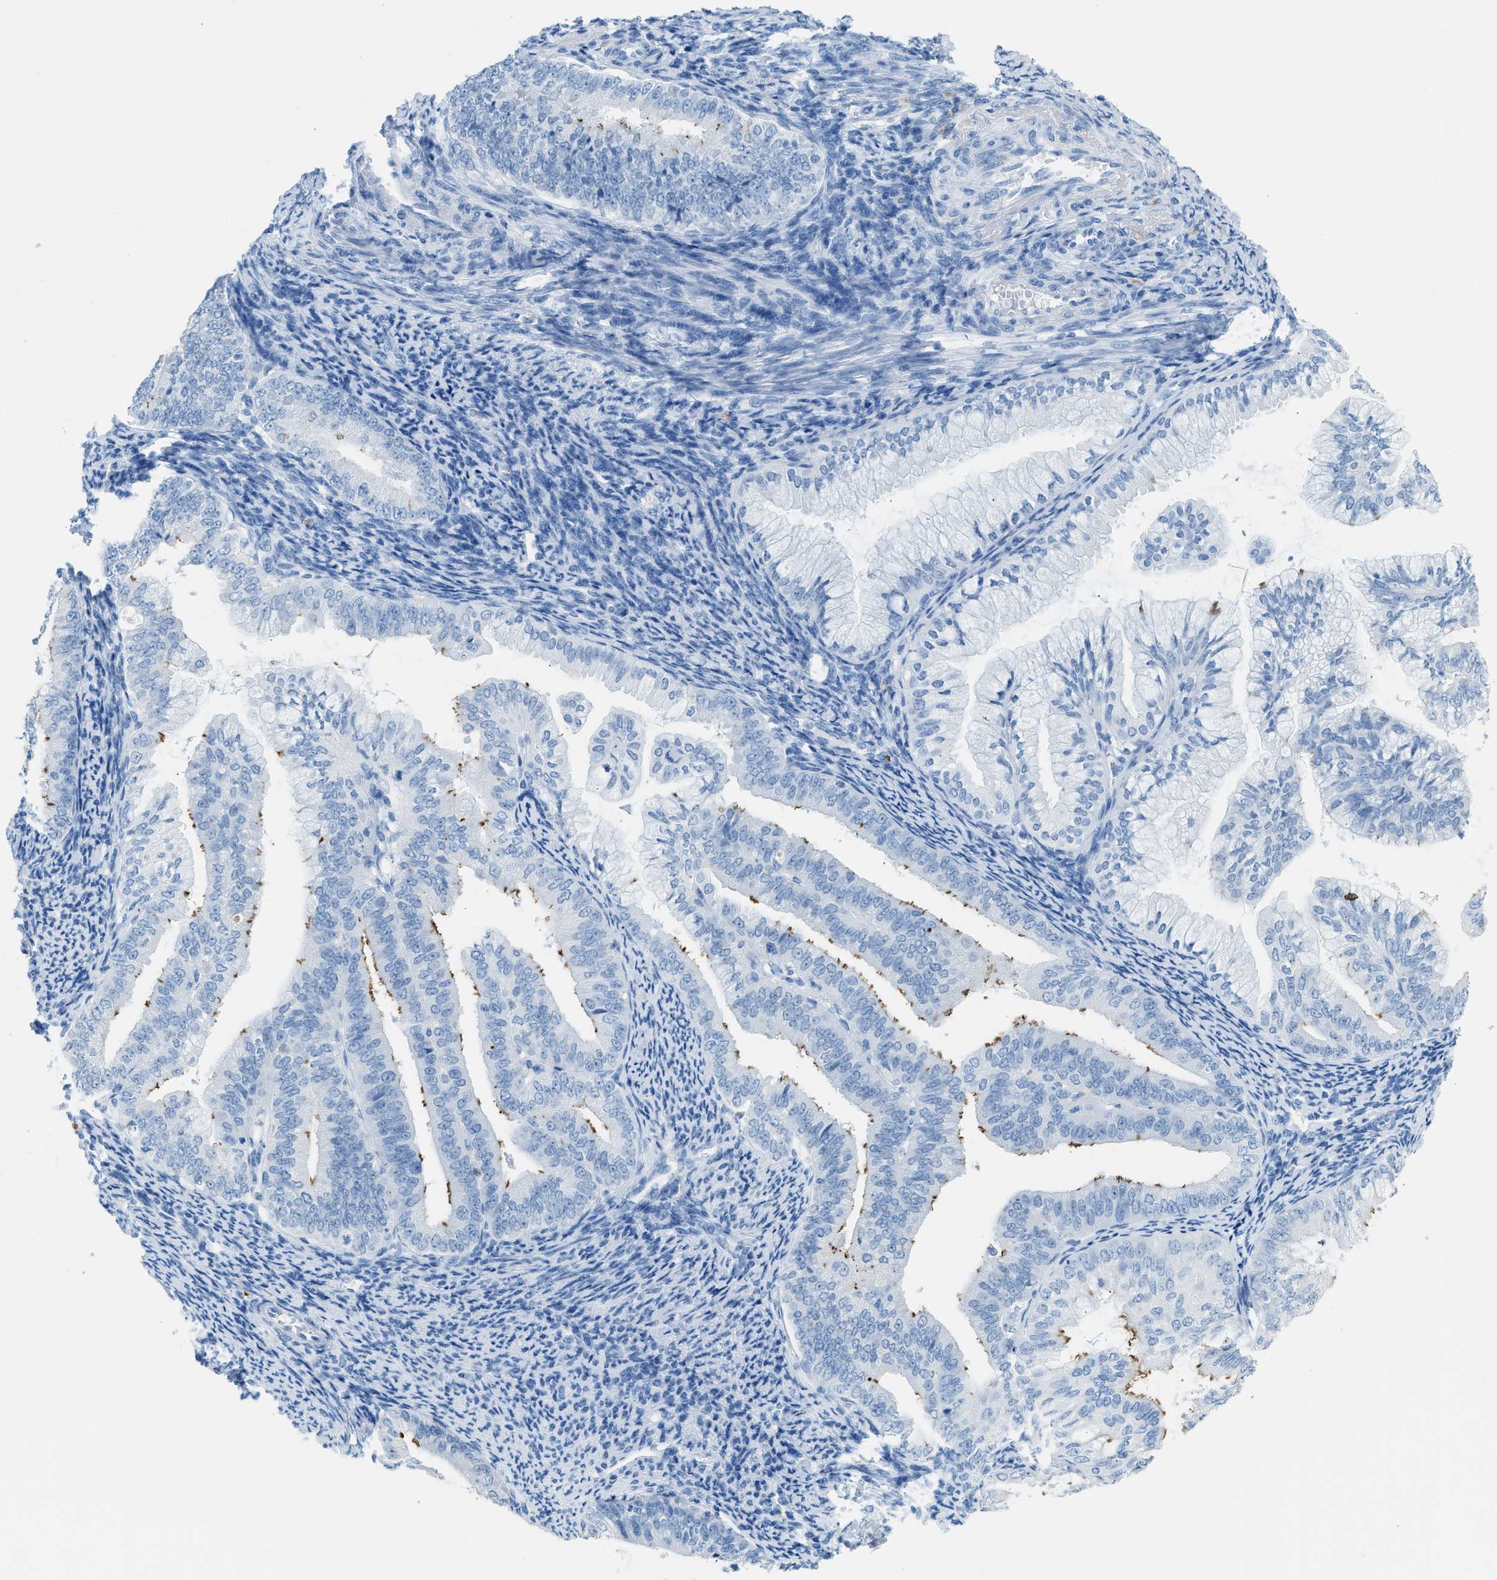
{"staining": {"intensity": "moderate", "quantity": "<25%", "location": "cytoplasmic/membranous"}, "tissue": "endometrial cancer", "cell_type": "Tumor cells", "image_type": "cancer", "snomed": [{"axis": "morphology", "description": "Adenocarcinoma, NOS"}, {"axis": "topography", "description": "Endometrium"}], "caption": "High-power microscopy captured an immunohistochemistry (IHC) histopathology image of endometrial cancer (adenocarcinoma), revealing moderate cytoplasmic/membranous expression in approximately <25% of tumor cells. Using DAB (brown) and hematoxylin (blue) stains, captured at high magnification using brightfield microscopy.", "gene": "FAIM2", "patient": {"sex": "female", "age": 63}}